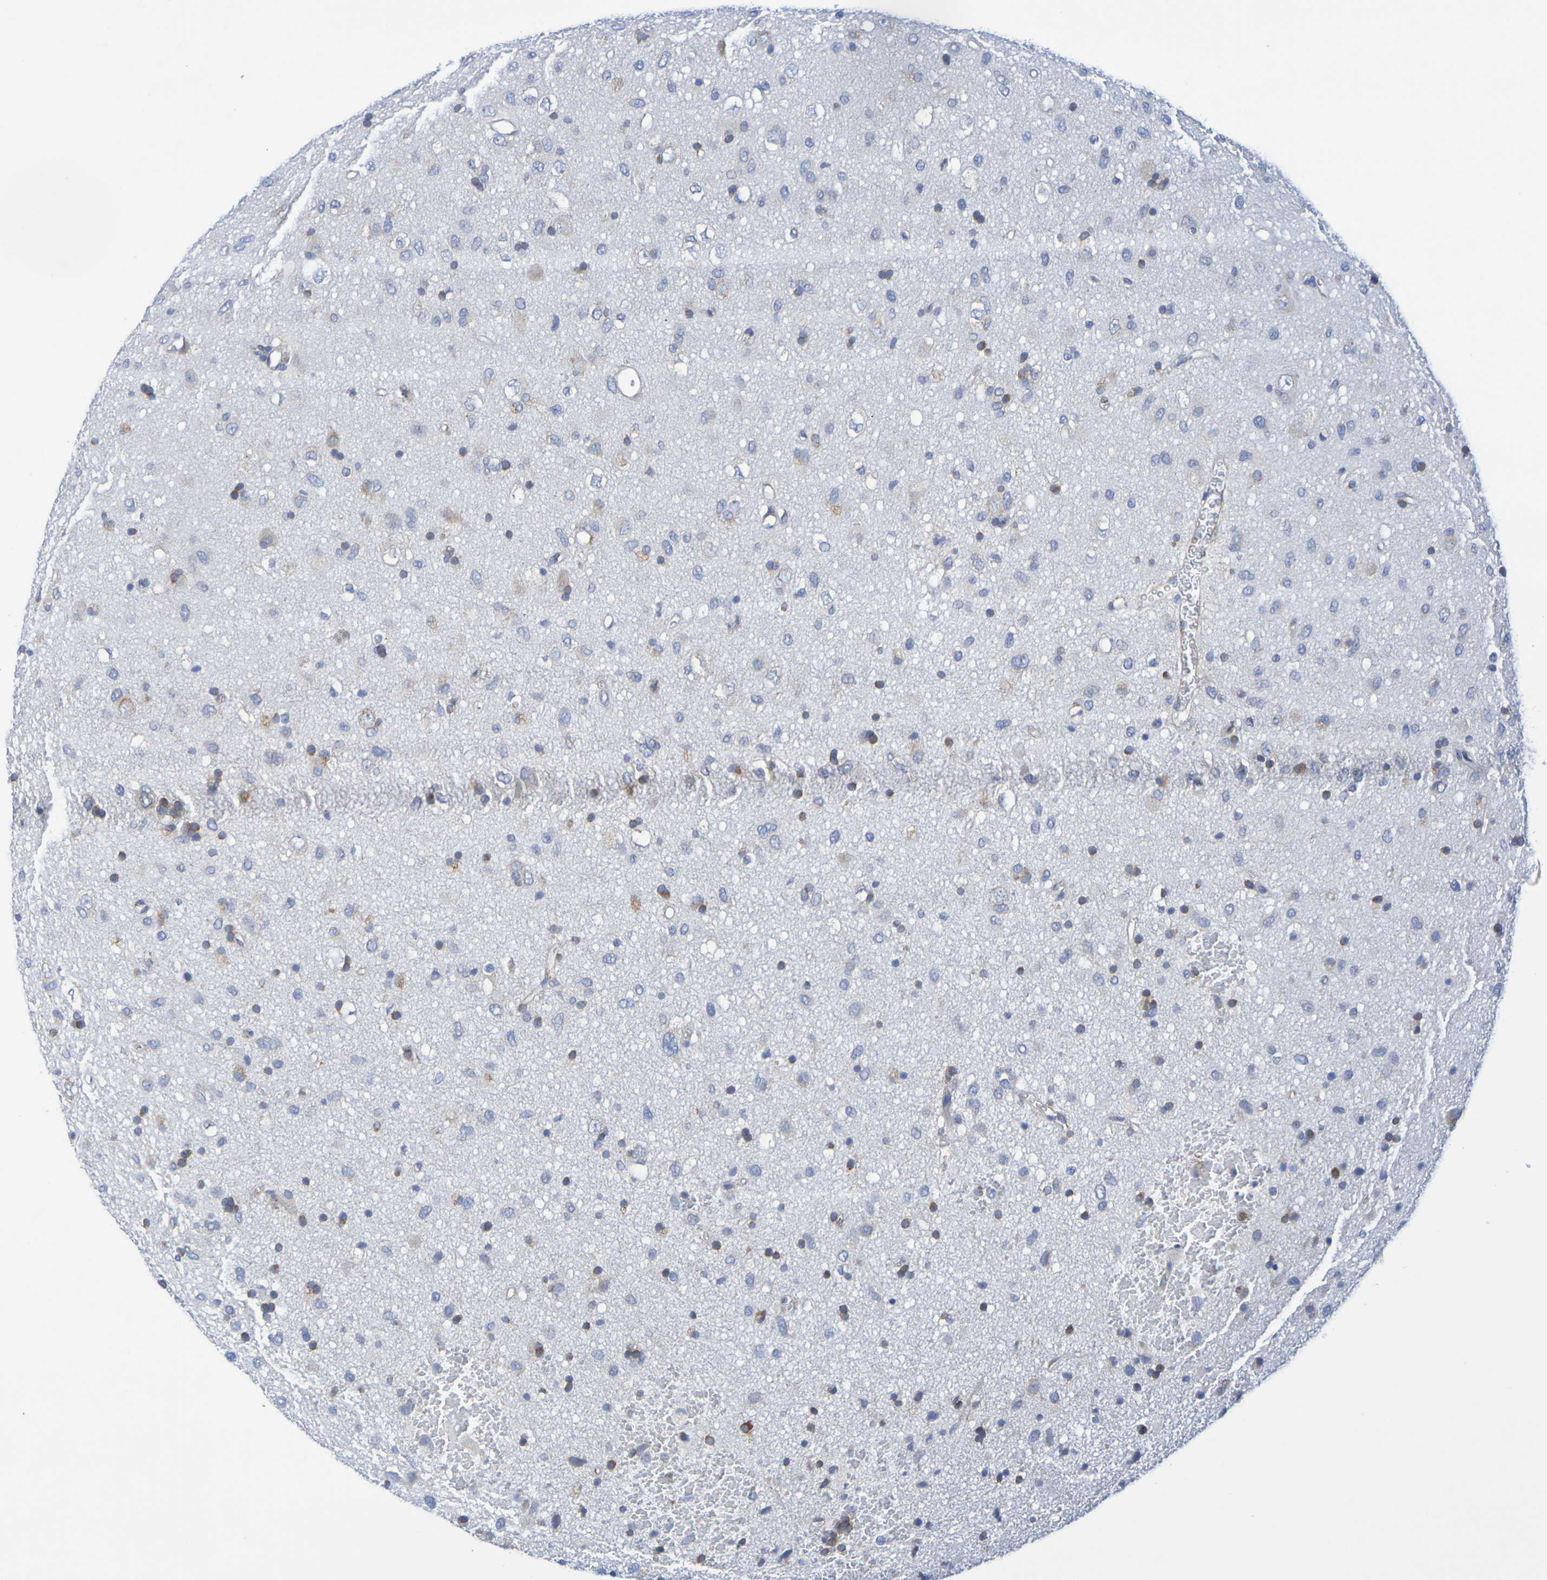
{"staining": {"intensity": "moderate", "quantity": "<25%", "location": "cytoplasmic/membranous"}, "tissue": "glioma", "cell_type": "Tumor cells", "image_type": "cancer", "snomed": [{"axis": "morphology", "description": "Glioma, malignant, Low grade"}, {"axis": "topography", "description": "Brain"}], "caption": "A micrograph of malignant glioma (low-grade) stained for a protein shows moderate cytoplasmic/membranous brown staining in tumor cells.", "gene": "TMCC3", "patient": {"sex": "male", "age": 77}}